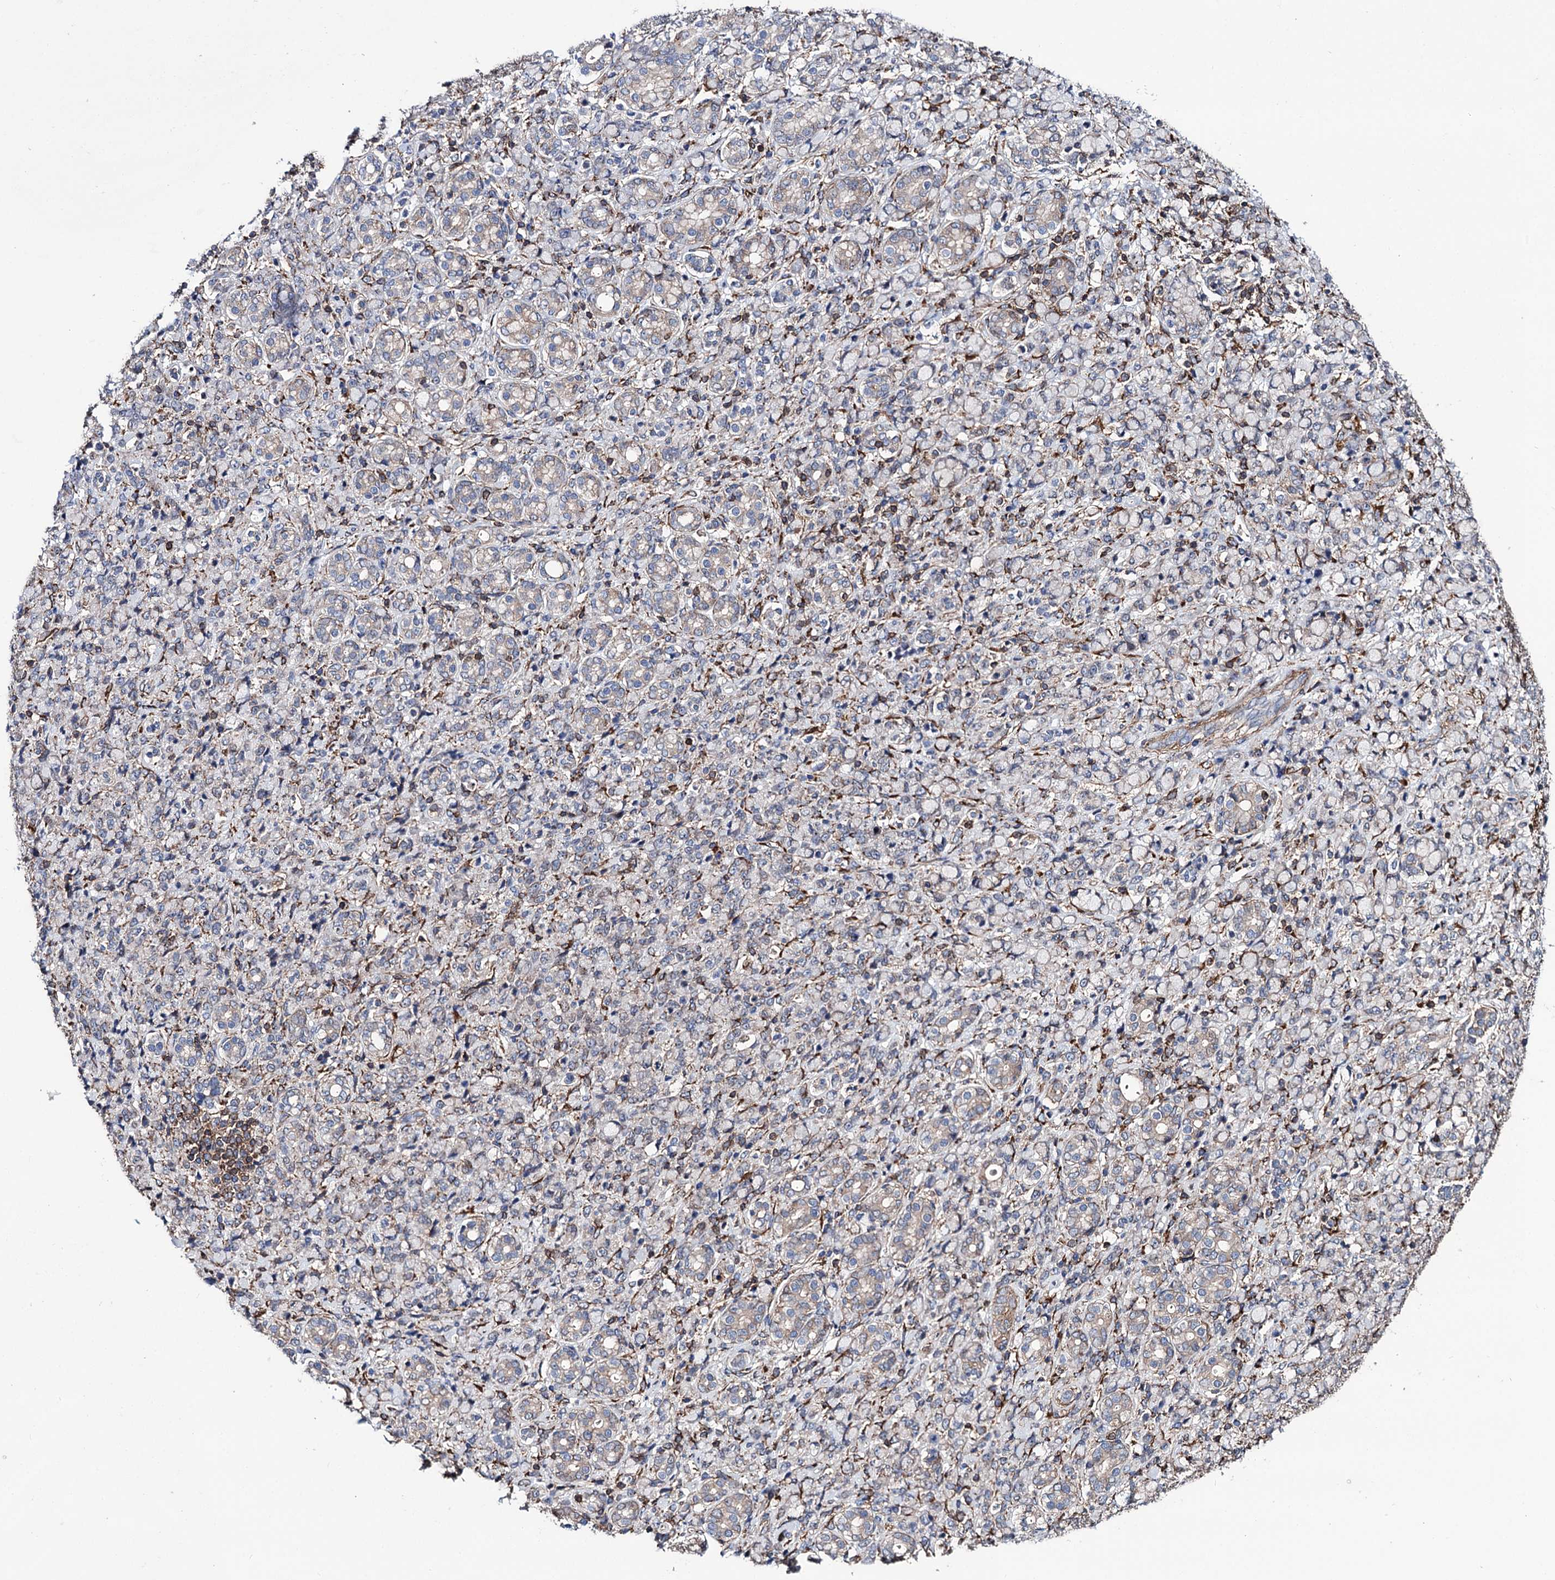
{"staining": {"intensity": "negative", "quantity": "none", "location": "none"}, "tissue": "stomach cancer", "cell_type": "Tumor cells", "image_type": "cancer", "snomed": [{"axis": "morphology", "description": "Adenocarcinoma, NOS"}, {"axis": "topography", "description": "Stomach"}], "caption": "A micrograph of stomach cancer stained for a protein exhibits no brown staining in tumor cells.", "gene": "DEF6", "patient": {"sex": "female", "age": 79}}